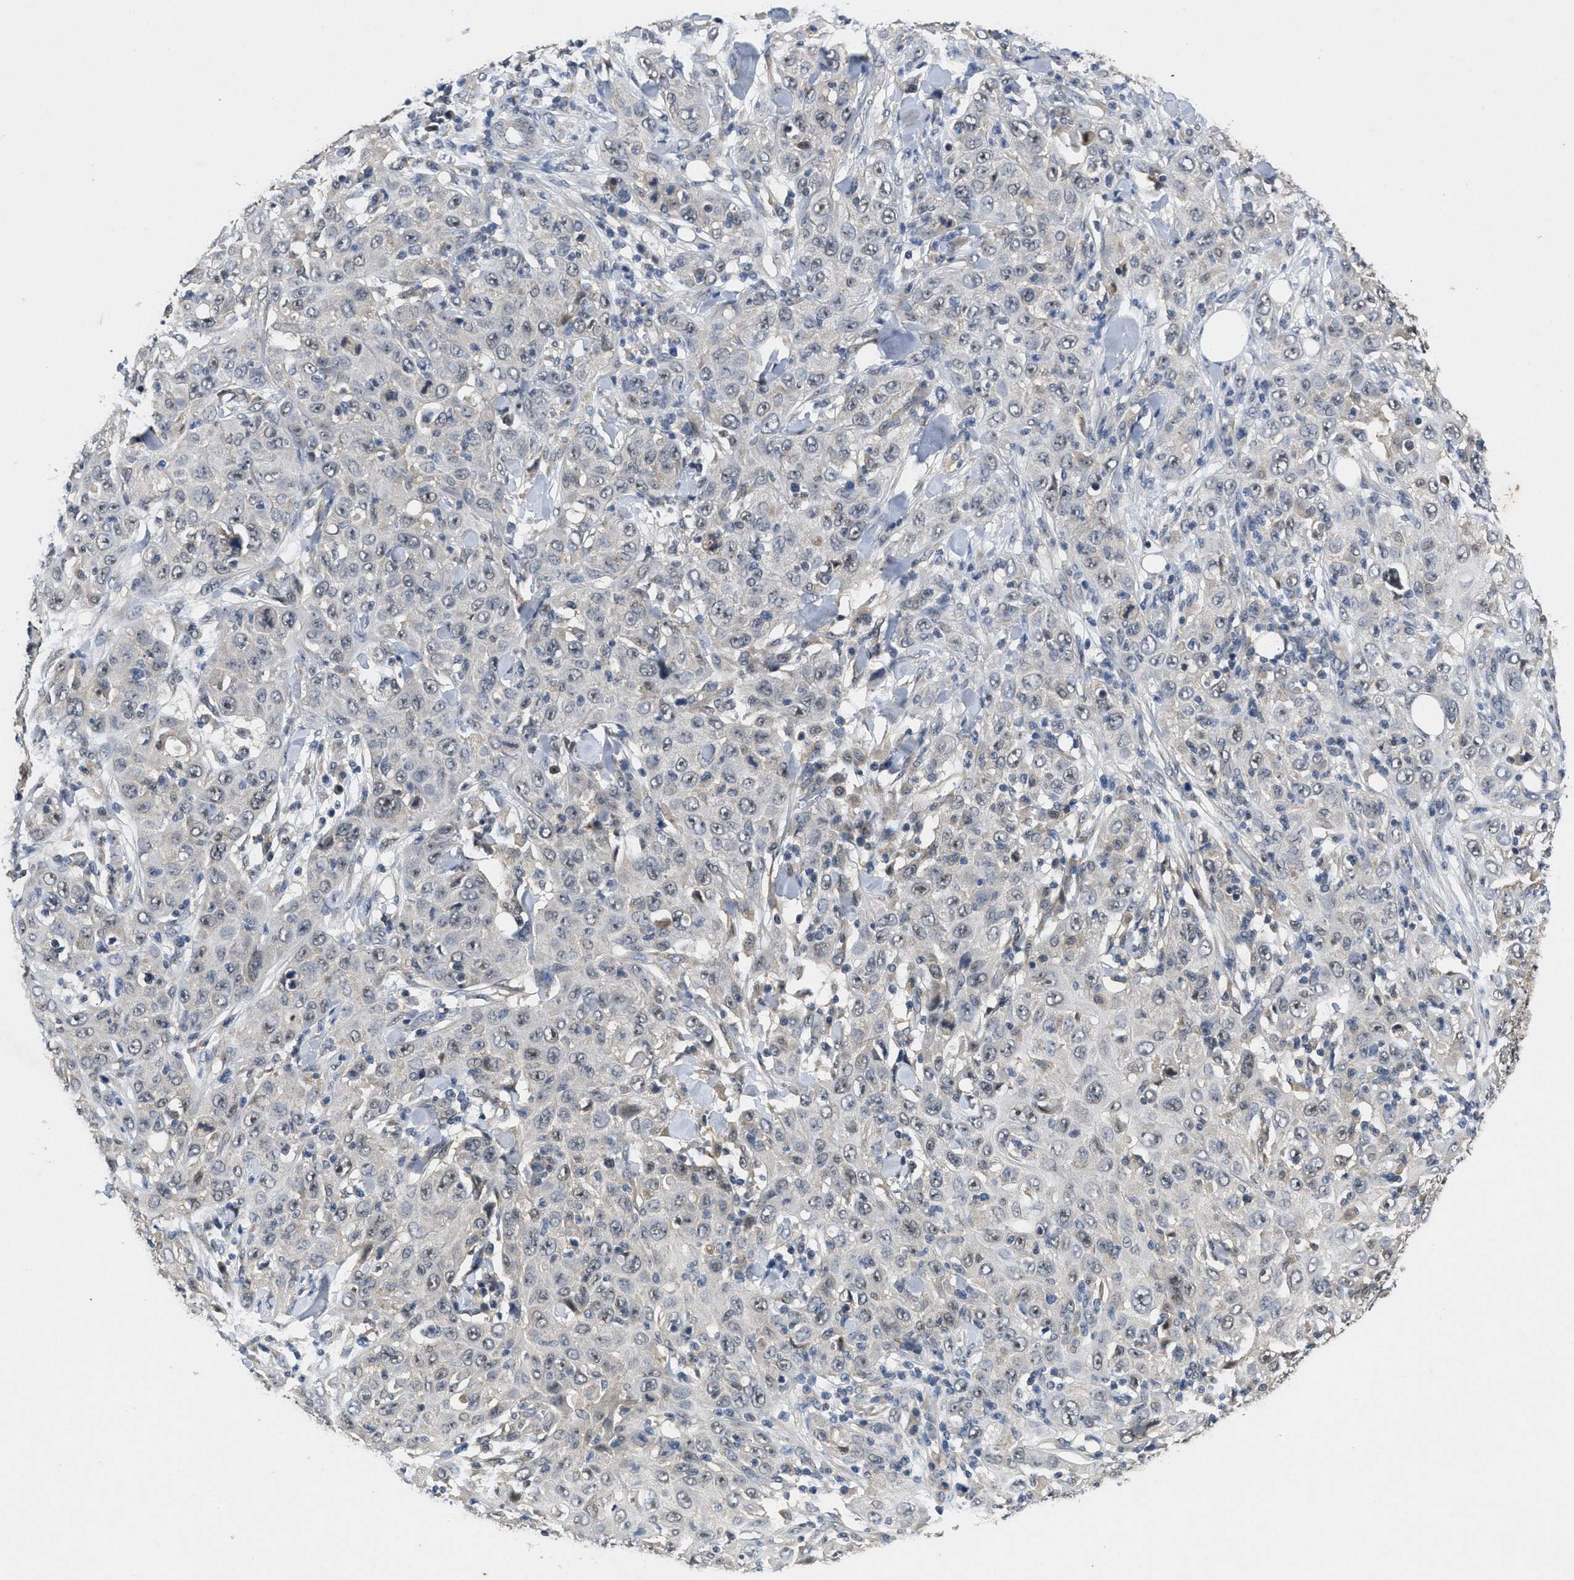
{"staining": {"intensity": "negative", "quantity": "none", "location": "none"}, "tissue": "skin cancer", "cell_type": "Tumor cells", "image_type": "cancer", "snomed": [{"axis": "morphology", "description": "Squamous cell carcinoma, NOS"}, {"axis": "topography", "description": "Skin"}], "caption": "A high-resolution photomicrograph shows IHC staining of skin cancer (squamous cell carcinoma), which shows no significant expression in tumor cells.", "gene": "PAPOLG", "patient": {"sex": "female", "age": 88}}